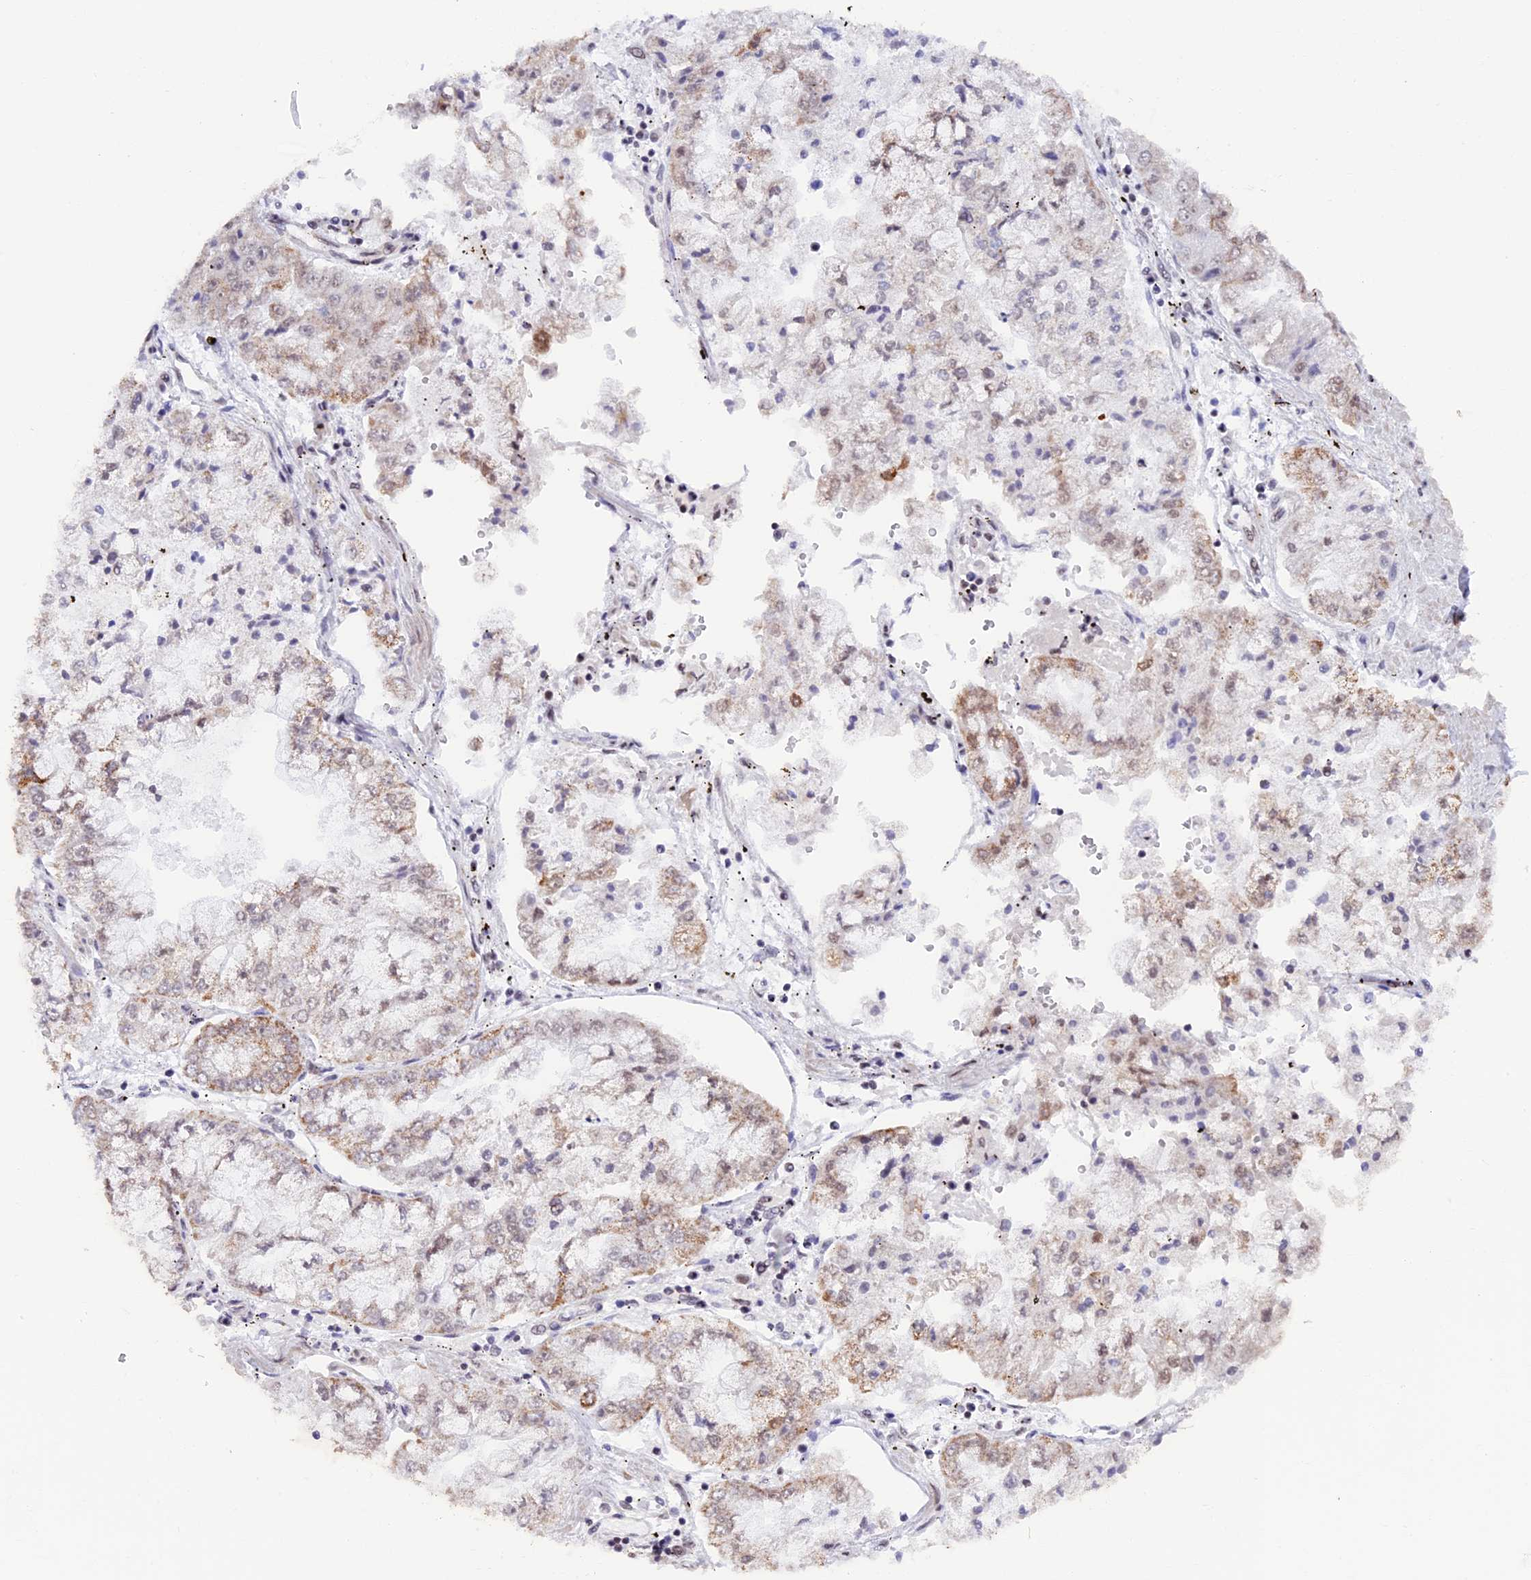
{"staining": {"intensity": "weak", "quantity": "25%-75%", "location": "cytoplasmic/membranous"}, "tissue": "stomach cancer", "cell_type": "Tumor cells", "image_type": "cancer", "snomed": [{"axis": "morphology", "description": "Adenocarcinoma, NOS"}, {"axis": "topography", "description": "Stomach"}], "caption": "A micrograph of stomach cancer (adenocarcinoma) stained for a protein demonstrates weak cytoplasmic/membranous brown staining in tumor cells.", "gene": "TFAM", "patient": {"sex": "male", "age": 76}}